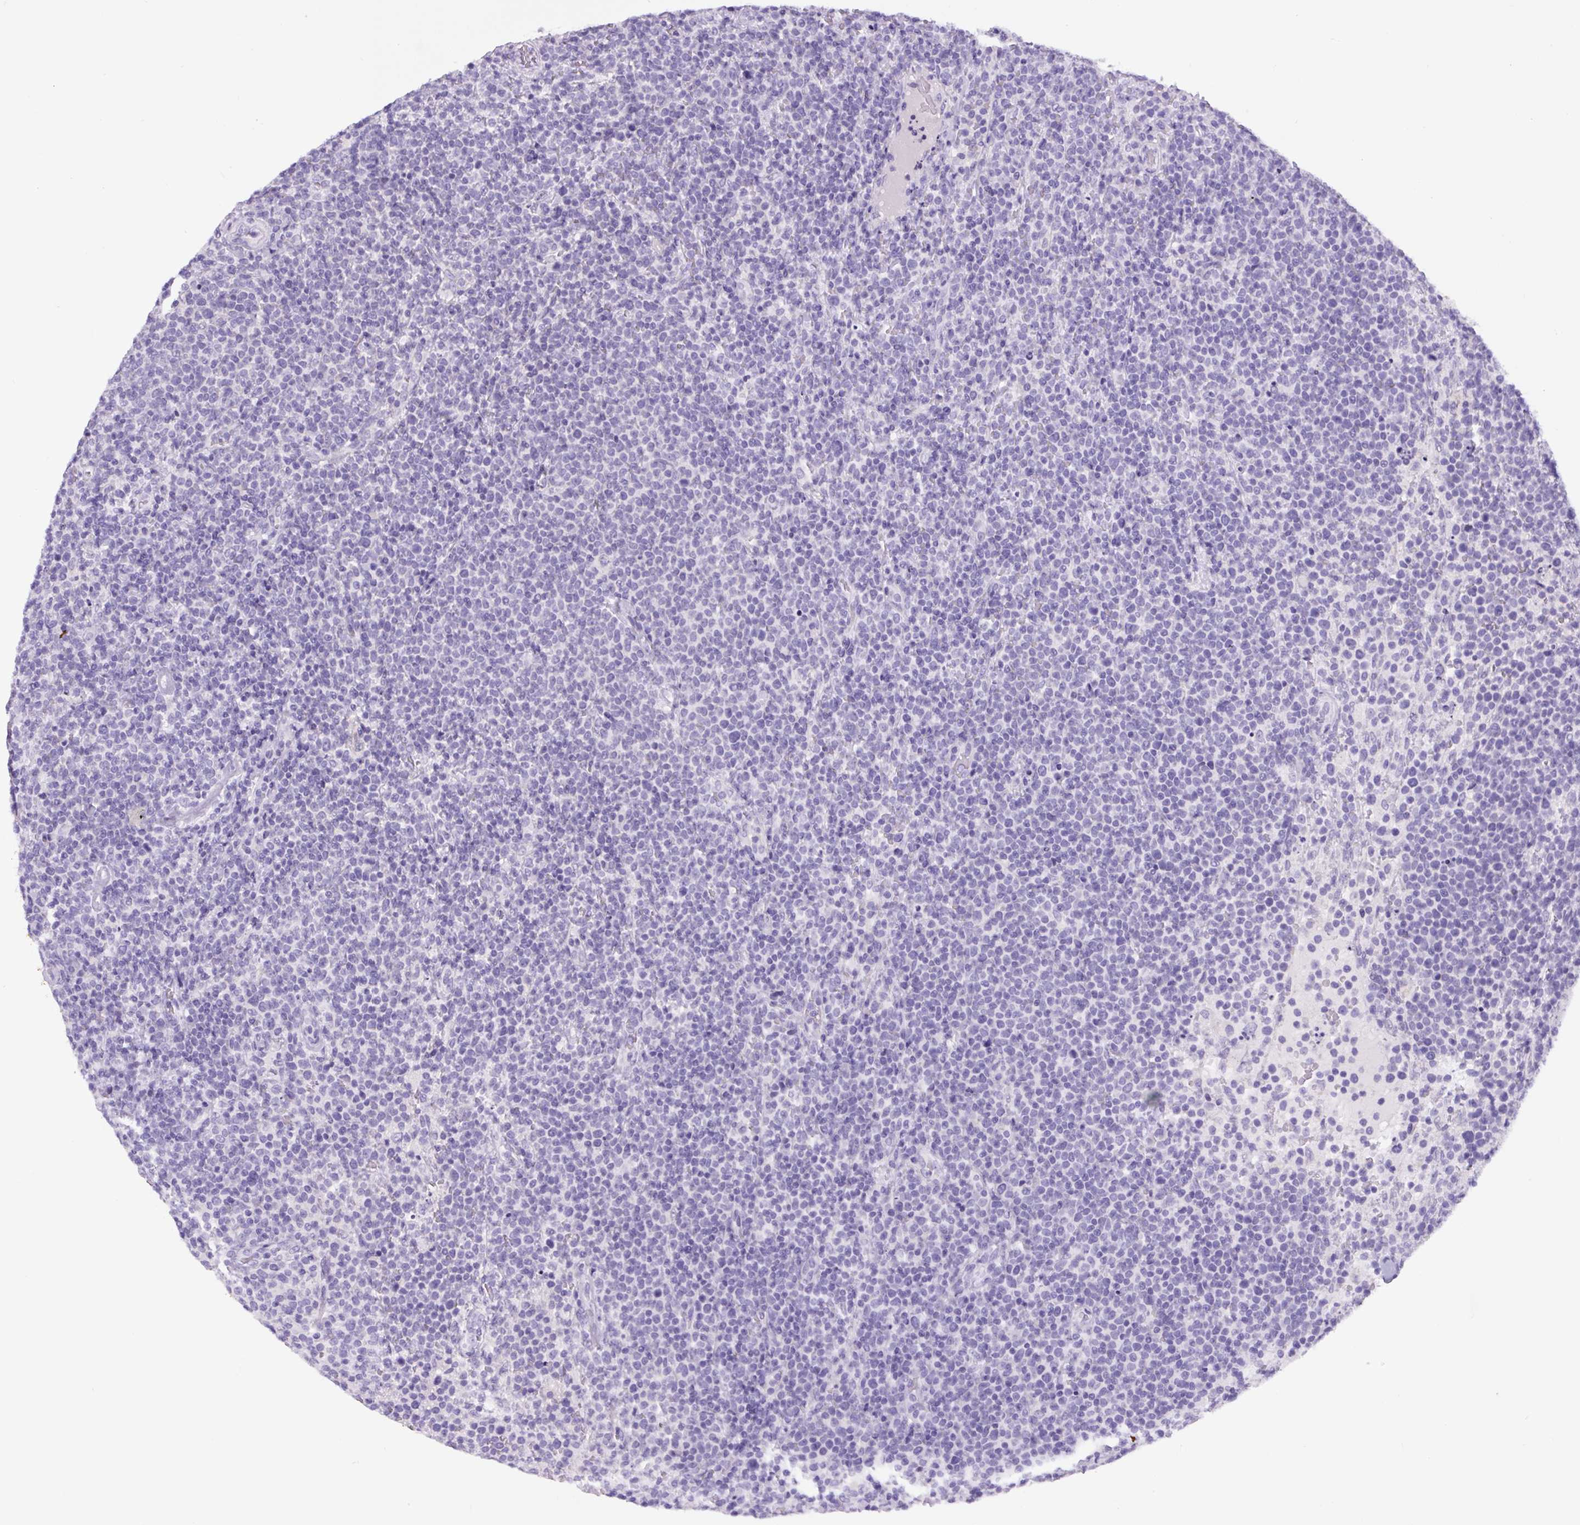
{"staining": {"intensity": "negative", "quantity": "none", "location": "none"}, "tissue": "lymphoma", "cell_type": "Tumor cells", "image_type": "cancer", "snomed": [{"axis": "morphology", "description": "Malignant lymphoma, non-Hodgkin's type, High grade"}, {"axis": "topography", "description": "Lymph node"}], "caption": "High magnification brightfield microscopy of high-grade malignant lymphoma, non-Hodgkin's type stained with DAB (3,3'-diaminobenzidine) (brown) and counterstained with hematoxylin (blue): tumor cells show no significant expression.", "gene": "CHGA", "patient": {"sex": "male", "age": 61}}